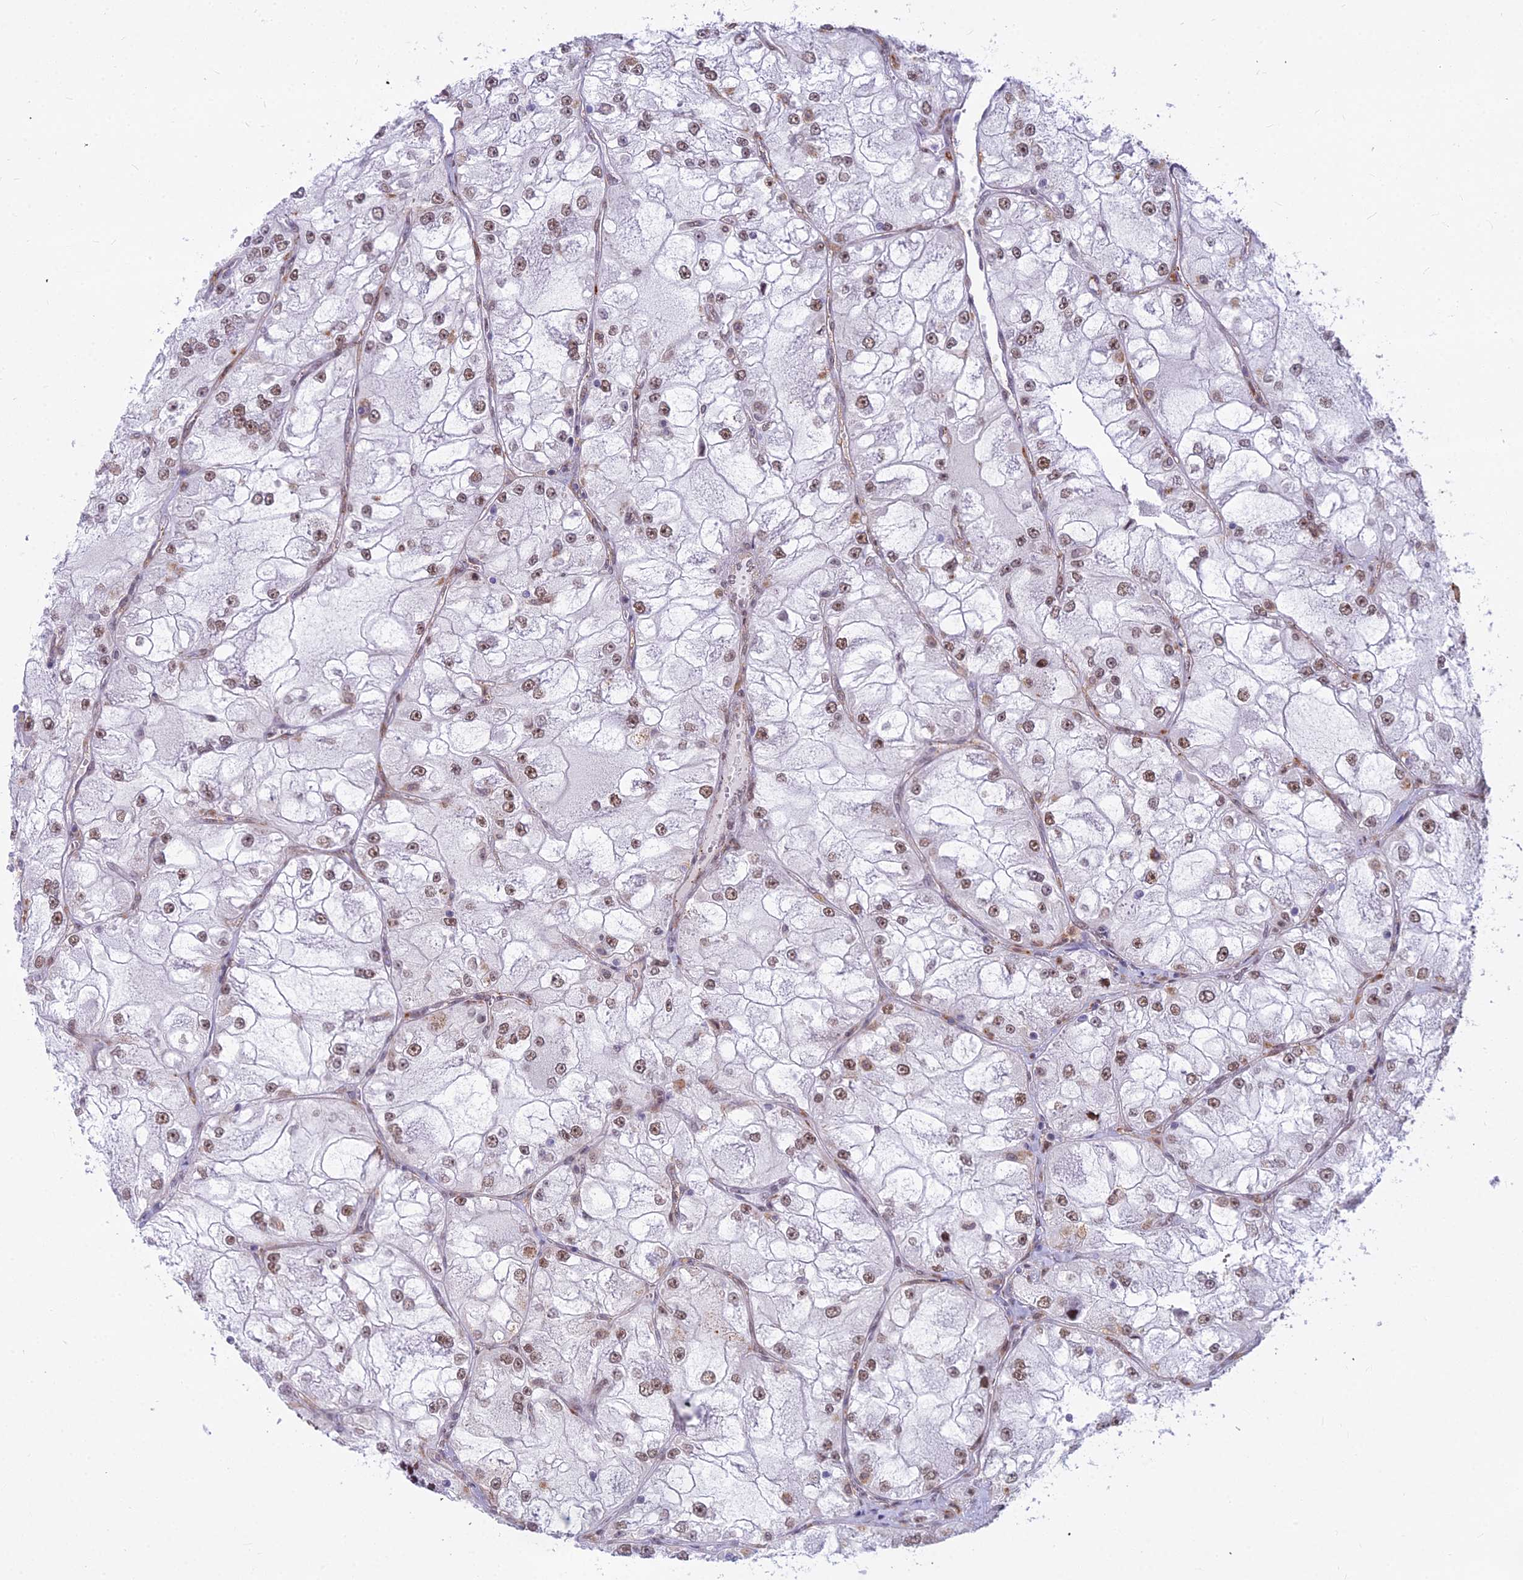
{"staining": {"intensity": "moderate", "quantity": "25%-75%", "location": "nuclear"}, "tissue": "renal cancer", "cell_type": "Tumor cells", "image_type": "cancer", "snomed": [{"axis": "morphology", "description": "Adenocarcinoma, NOS"}, {"axis": "topography", "description": "Kidney"}], "caption": "Protein analysis of renal cancer (adenocarcinoma) tissue reveals moderate nuclear expression in approximately 25%-75% of tumor cells.", "gene": "ALG10", "patient": {"sex": "female", "age": 72}}